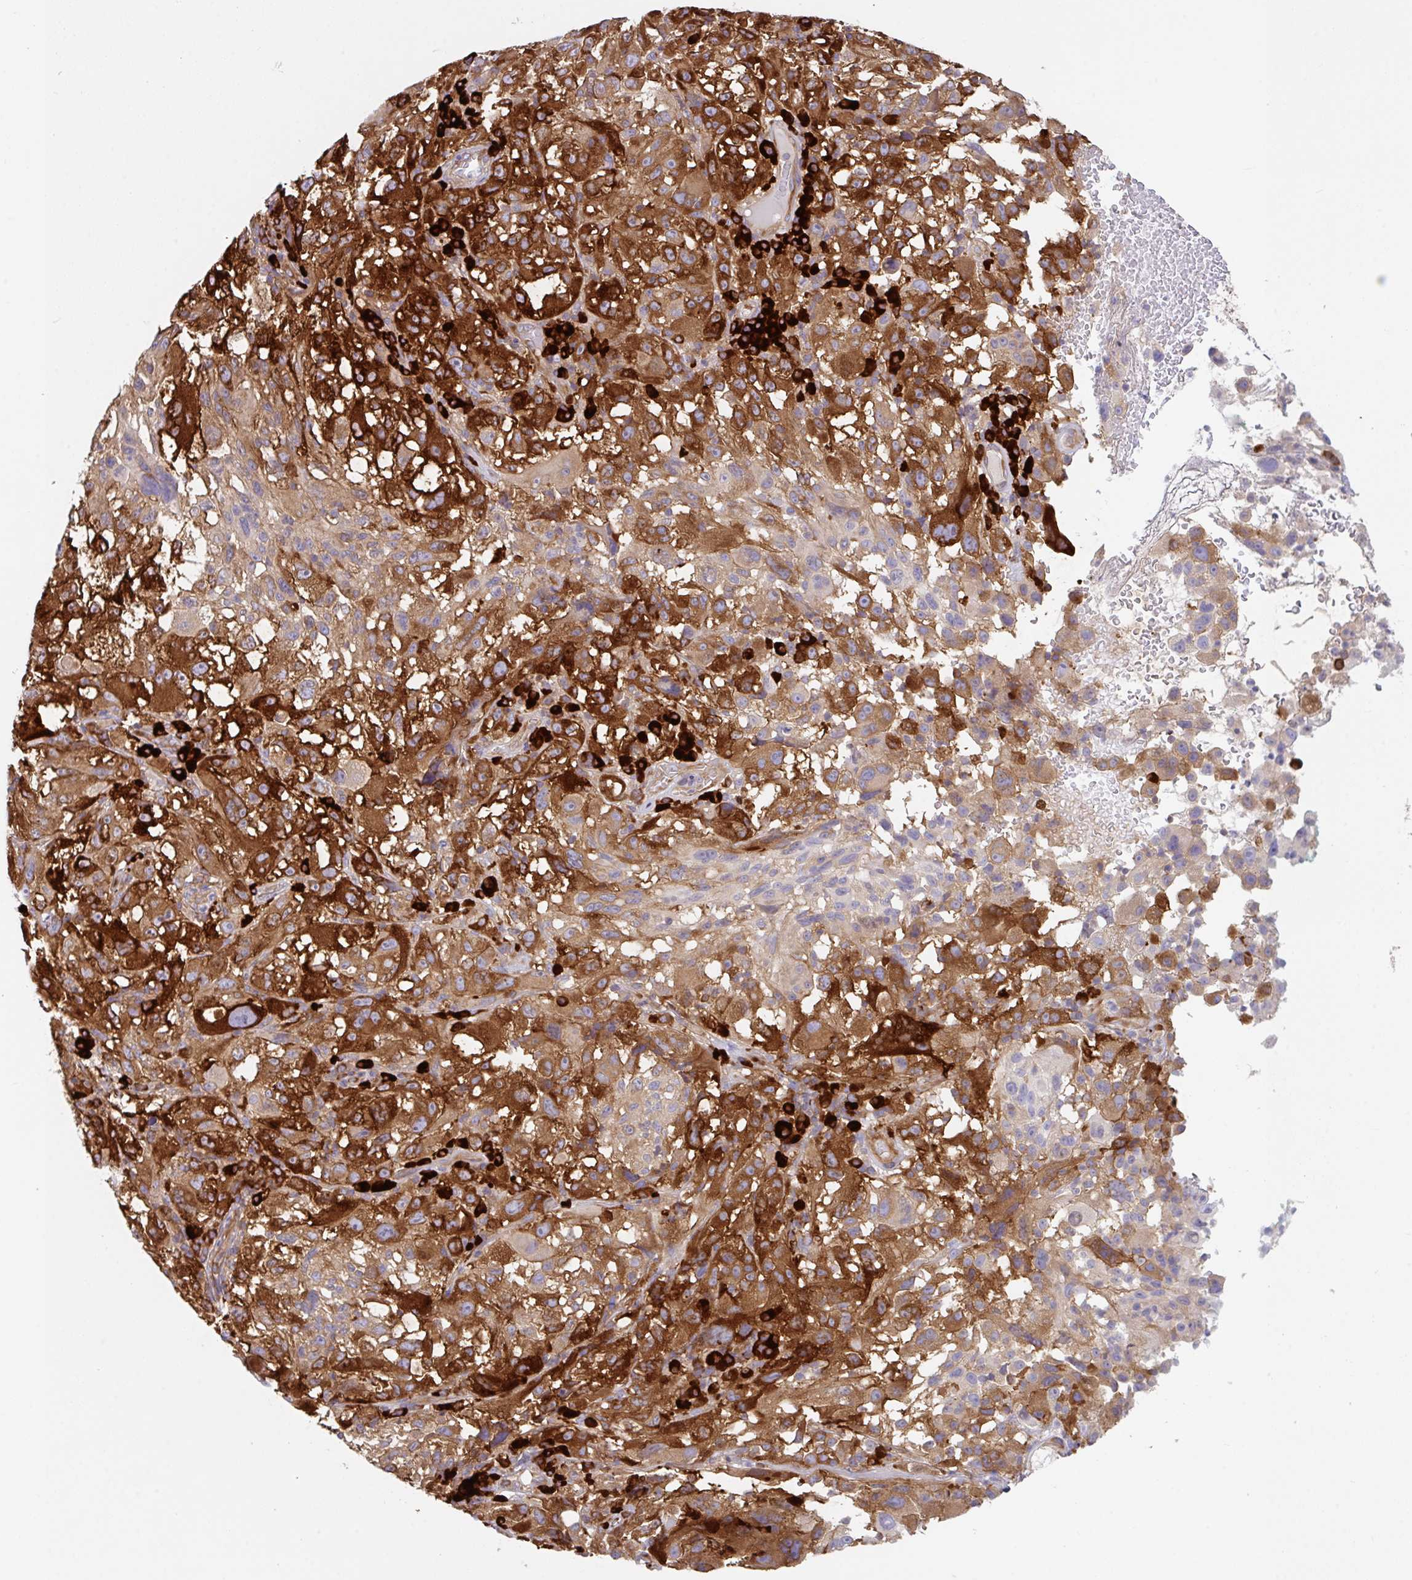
{"staining": {"intensity": "strong", "quantity": ">75%", "location": "cytoplasmic/membranous"}, "tissue": "melanoma", "cell_type": "Tumor cells", "image_type": "cancer", "snomed": [{"axis": "morphology", "description": "Malignant melanoma, NOS"}, {"axis": "topography", "description": "Skin"}], "caption": "The photomicrograph shows immunohistochemical staining of melanoma. There is strong cytoplasmic/membranous expression is seen in about >75% of tumor cells.", "gene": "YARS2", "patient": {"sex": "female", "age": 71}}